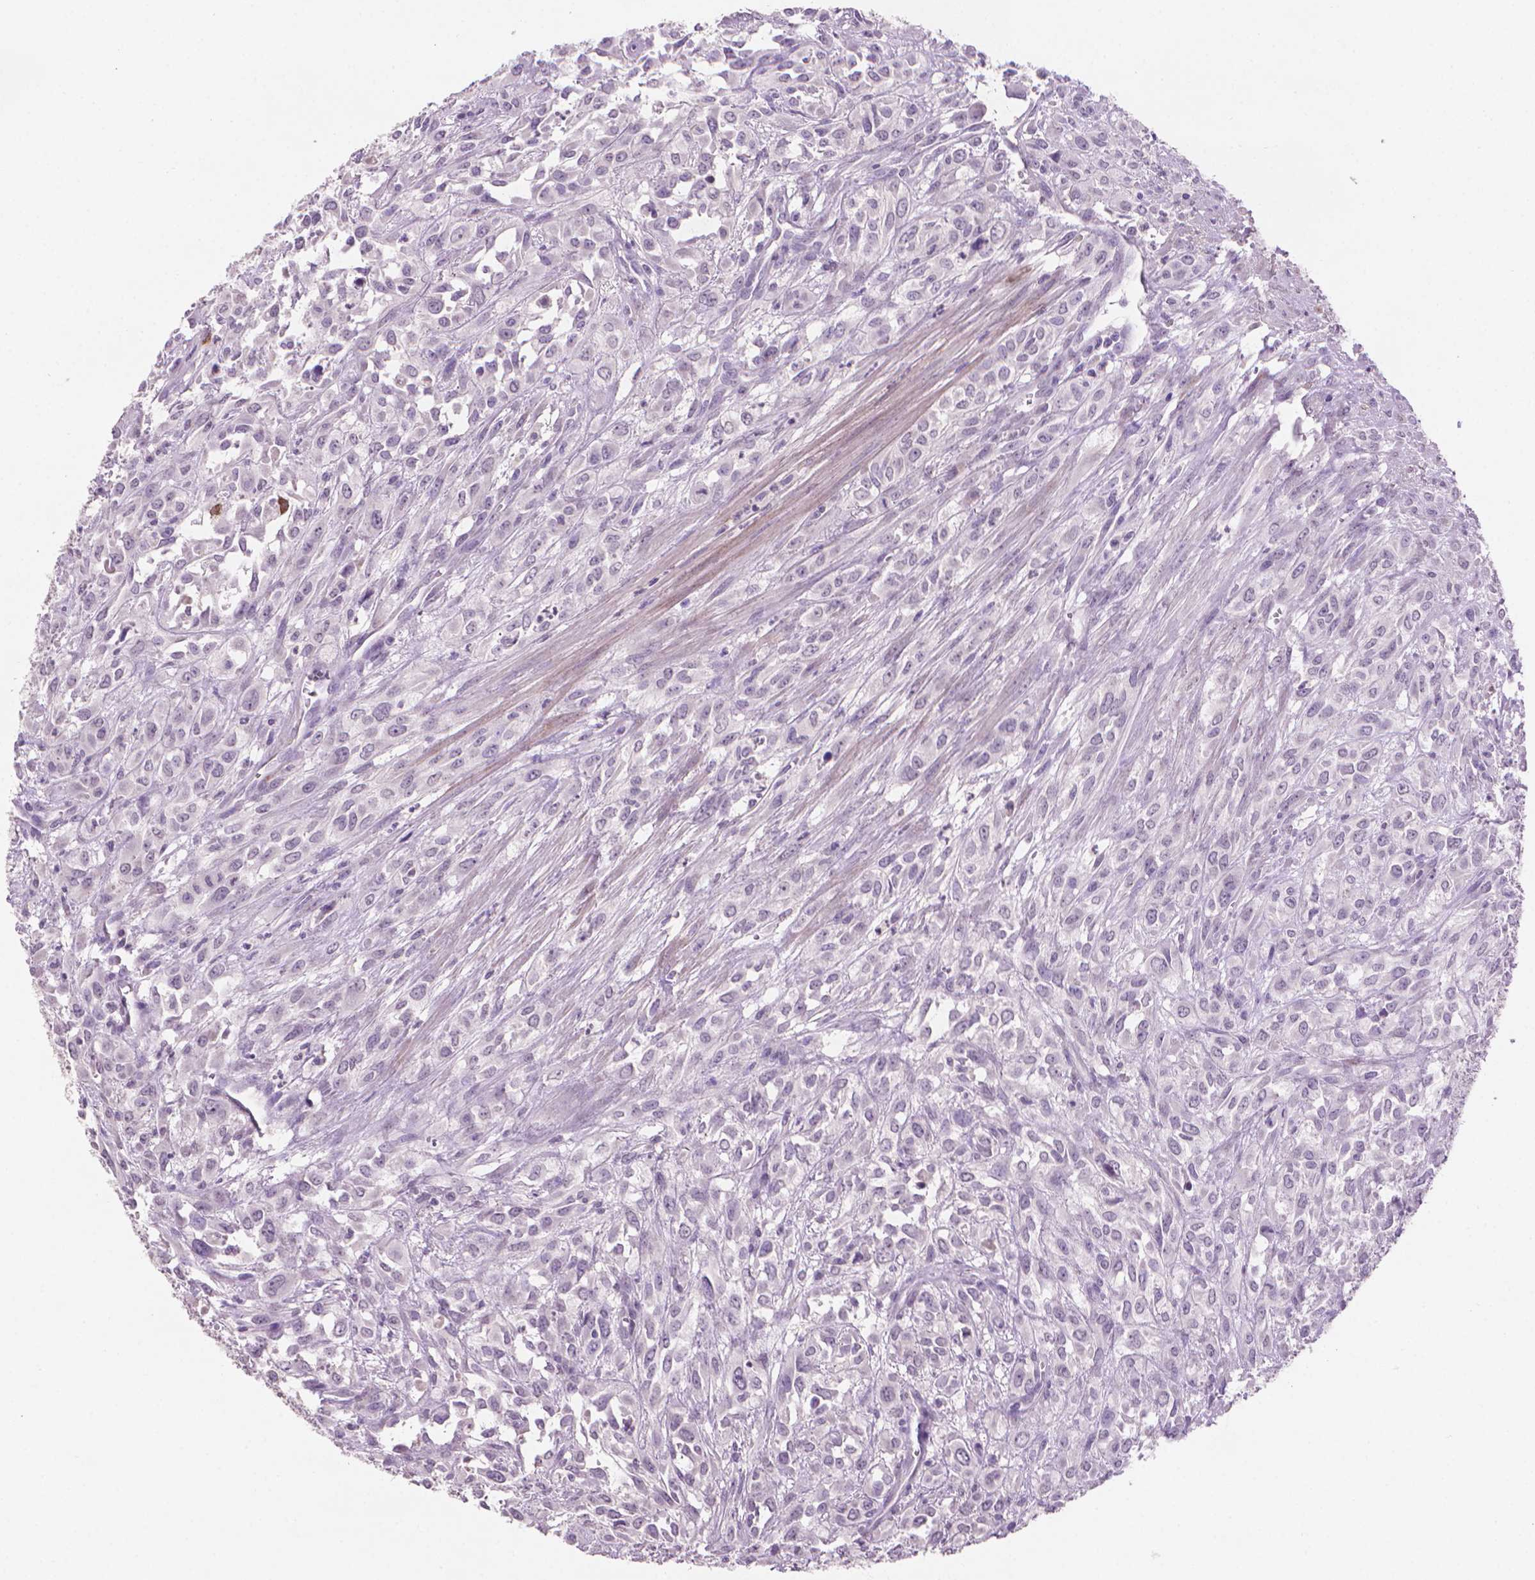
{"staining": {"intensity": "negative", "quantity": "none", "location": "none"}, "tissue": "urothelial cancer", "cell_type": "Tumor cells", "image_type": "cancer", "snomed": [{"axis": "morphology", "description": "Urothelial carcinoma, High grade"}, {"axis": "topography", "description": "Urinary bladder"}], "caption": "Immunohistochemistry (IHC) of human urothelial cancer demonstrates no expression in tumor cells.", "gene": "MUC1", "patient": {"sex": "male", "age": 67}}